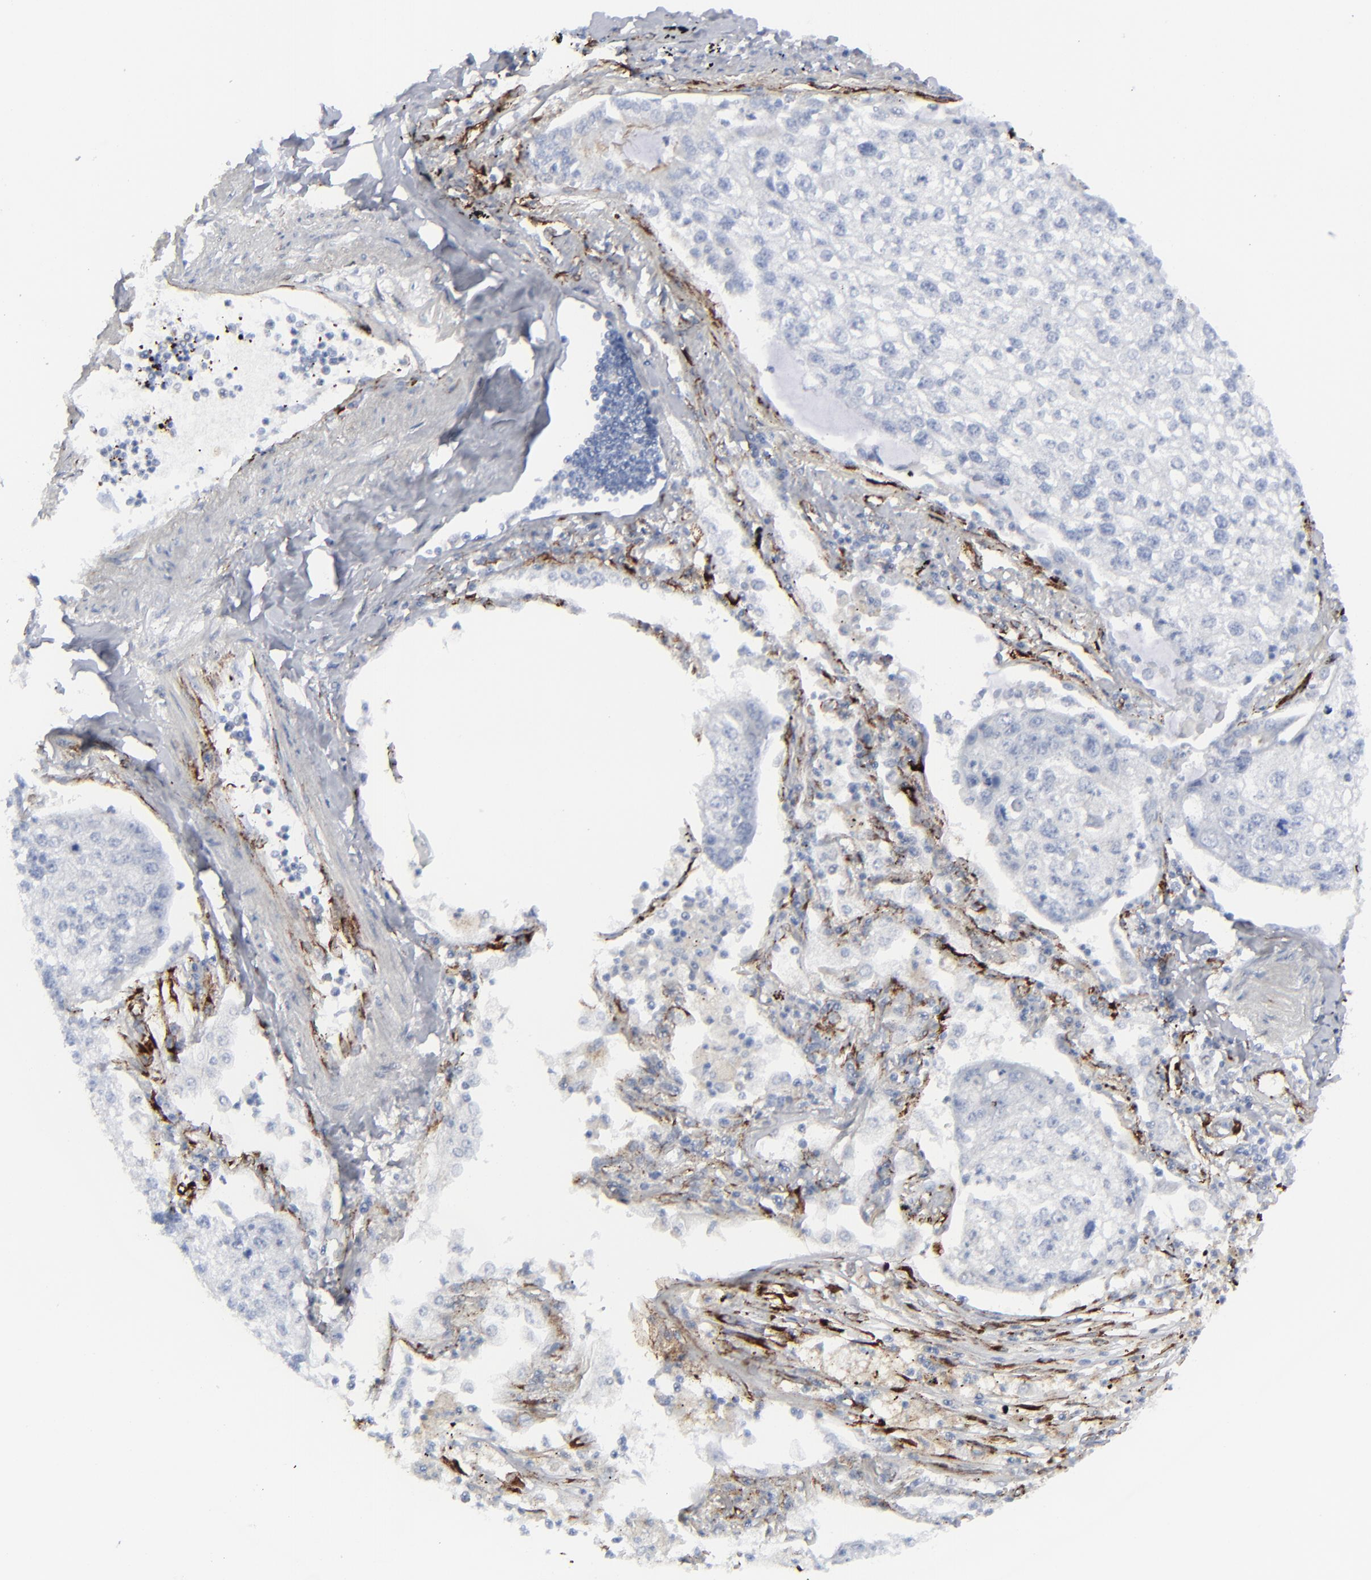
{"staining": {"intensity": "negative", "quantity": "none", "location": "none"}, "tissue": "lung cancer", "cell_type": "Tumor cells", "image_type": "cancer", "snomed": [{"axis": "morphology", "description": "Squamous cell carcinoma, NOS"}, {"axis": "topography", "description": "Lung"}], "caption": "Immunohistochemical staining of human lung cancer (squamous cell carcinoma) shows no significant positivity in tumor cells.", "gene": "SPARC", "patient": {"sex": "male", "age": 75}}